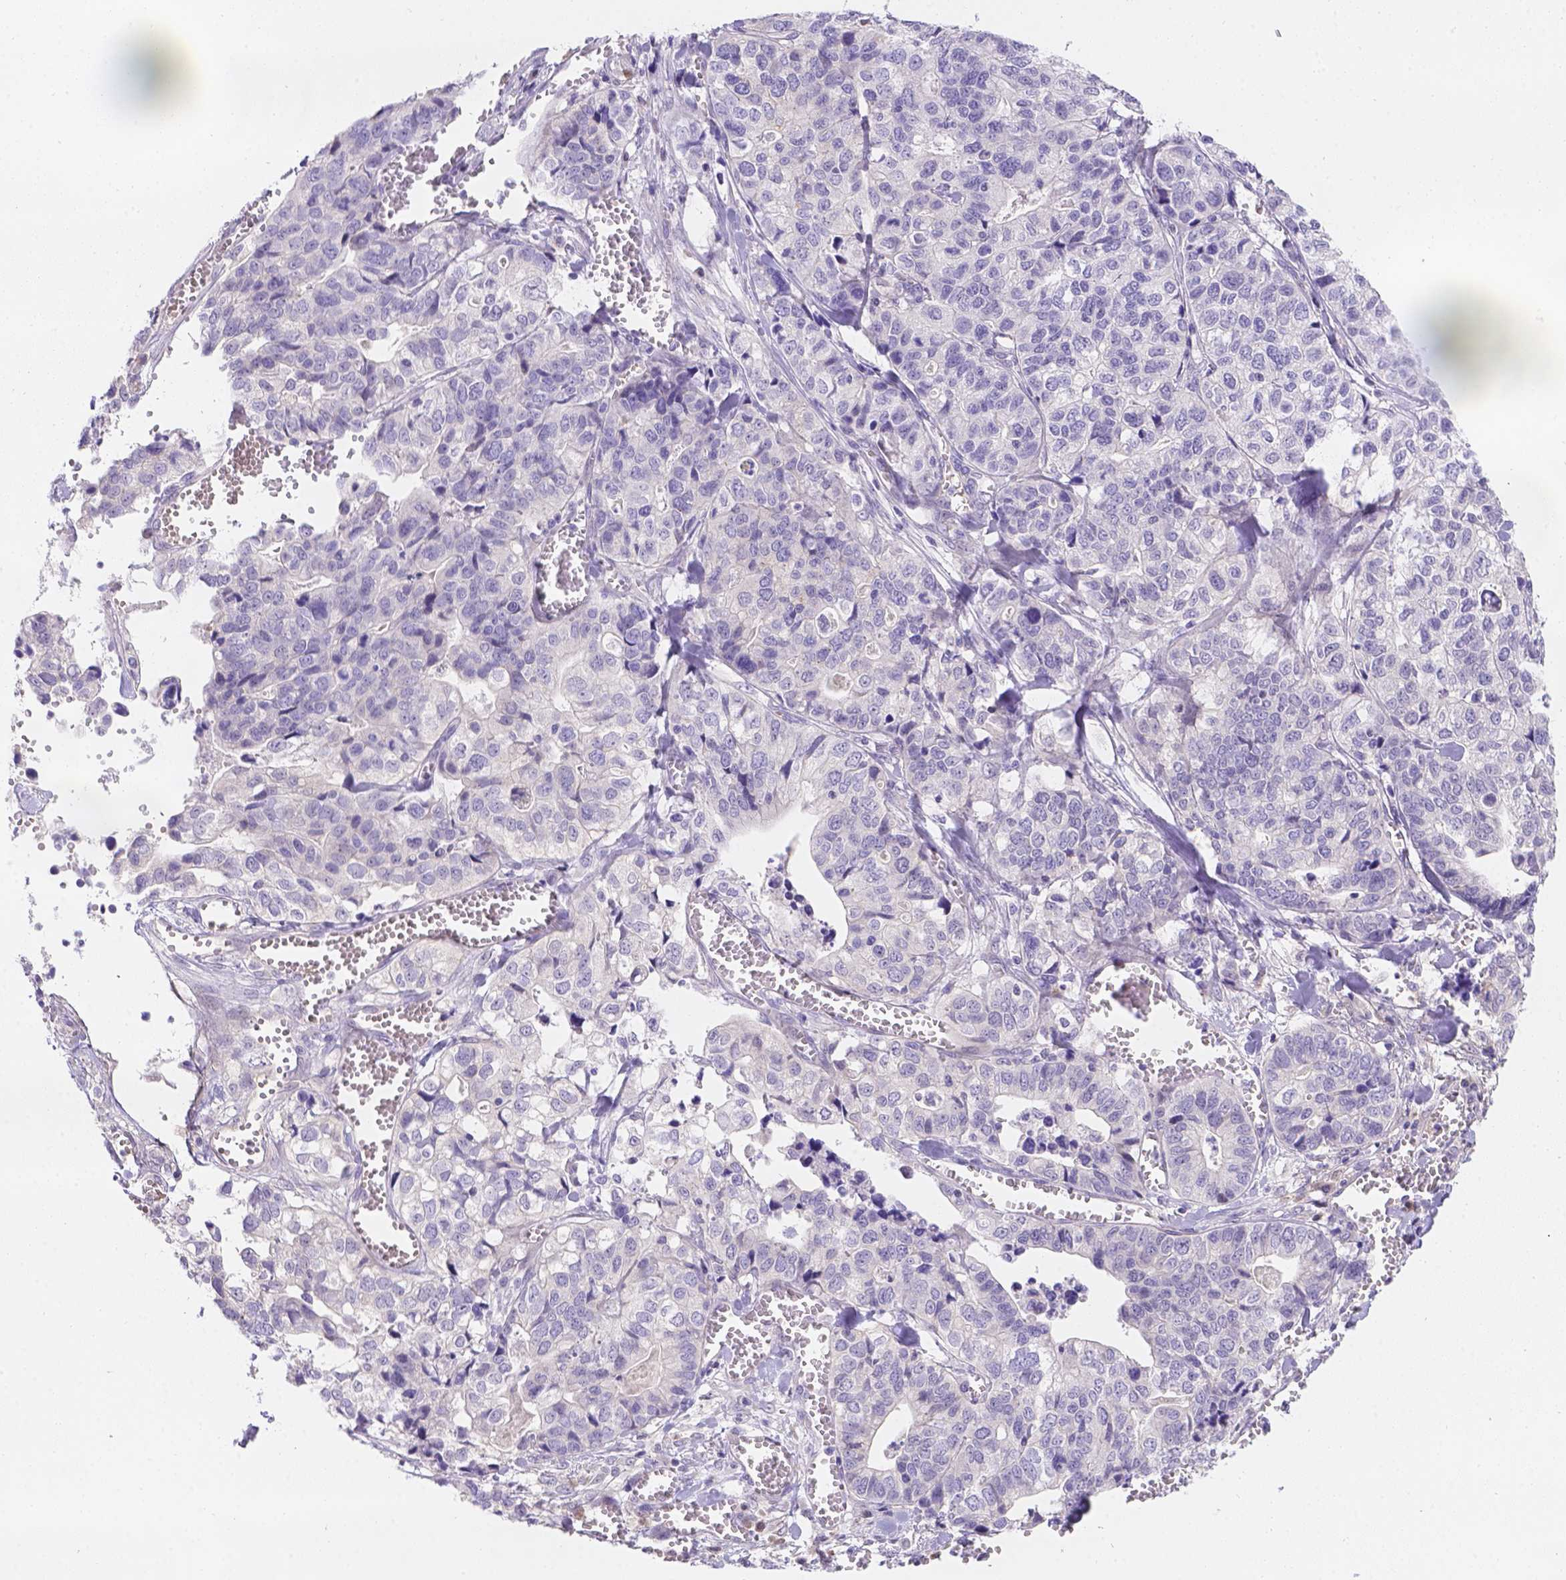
{"staining": {"intensity": "negative", "quantity": "none", "location": "none"}, "tissue": "stomach cancer", "cell_type": "Tumor cells", "image_type": "cancer", "snomed": [{"axis": "morphology", "description": "Adenocarcinoma, NOS"}, {"axis": "topography", "description": "Stomach, upper"}], "caption": "Photomicrograph shows no protein staining in tumor cells of adenocarcinoma (stomach) tissue.", "gene": "CD96", "patient": {"sex": "female", "age": 67}}